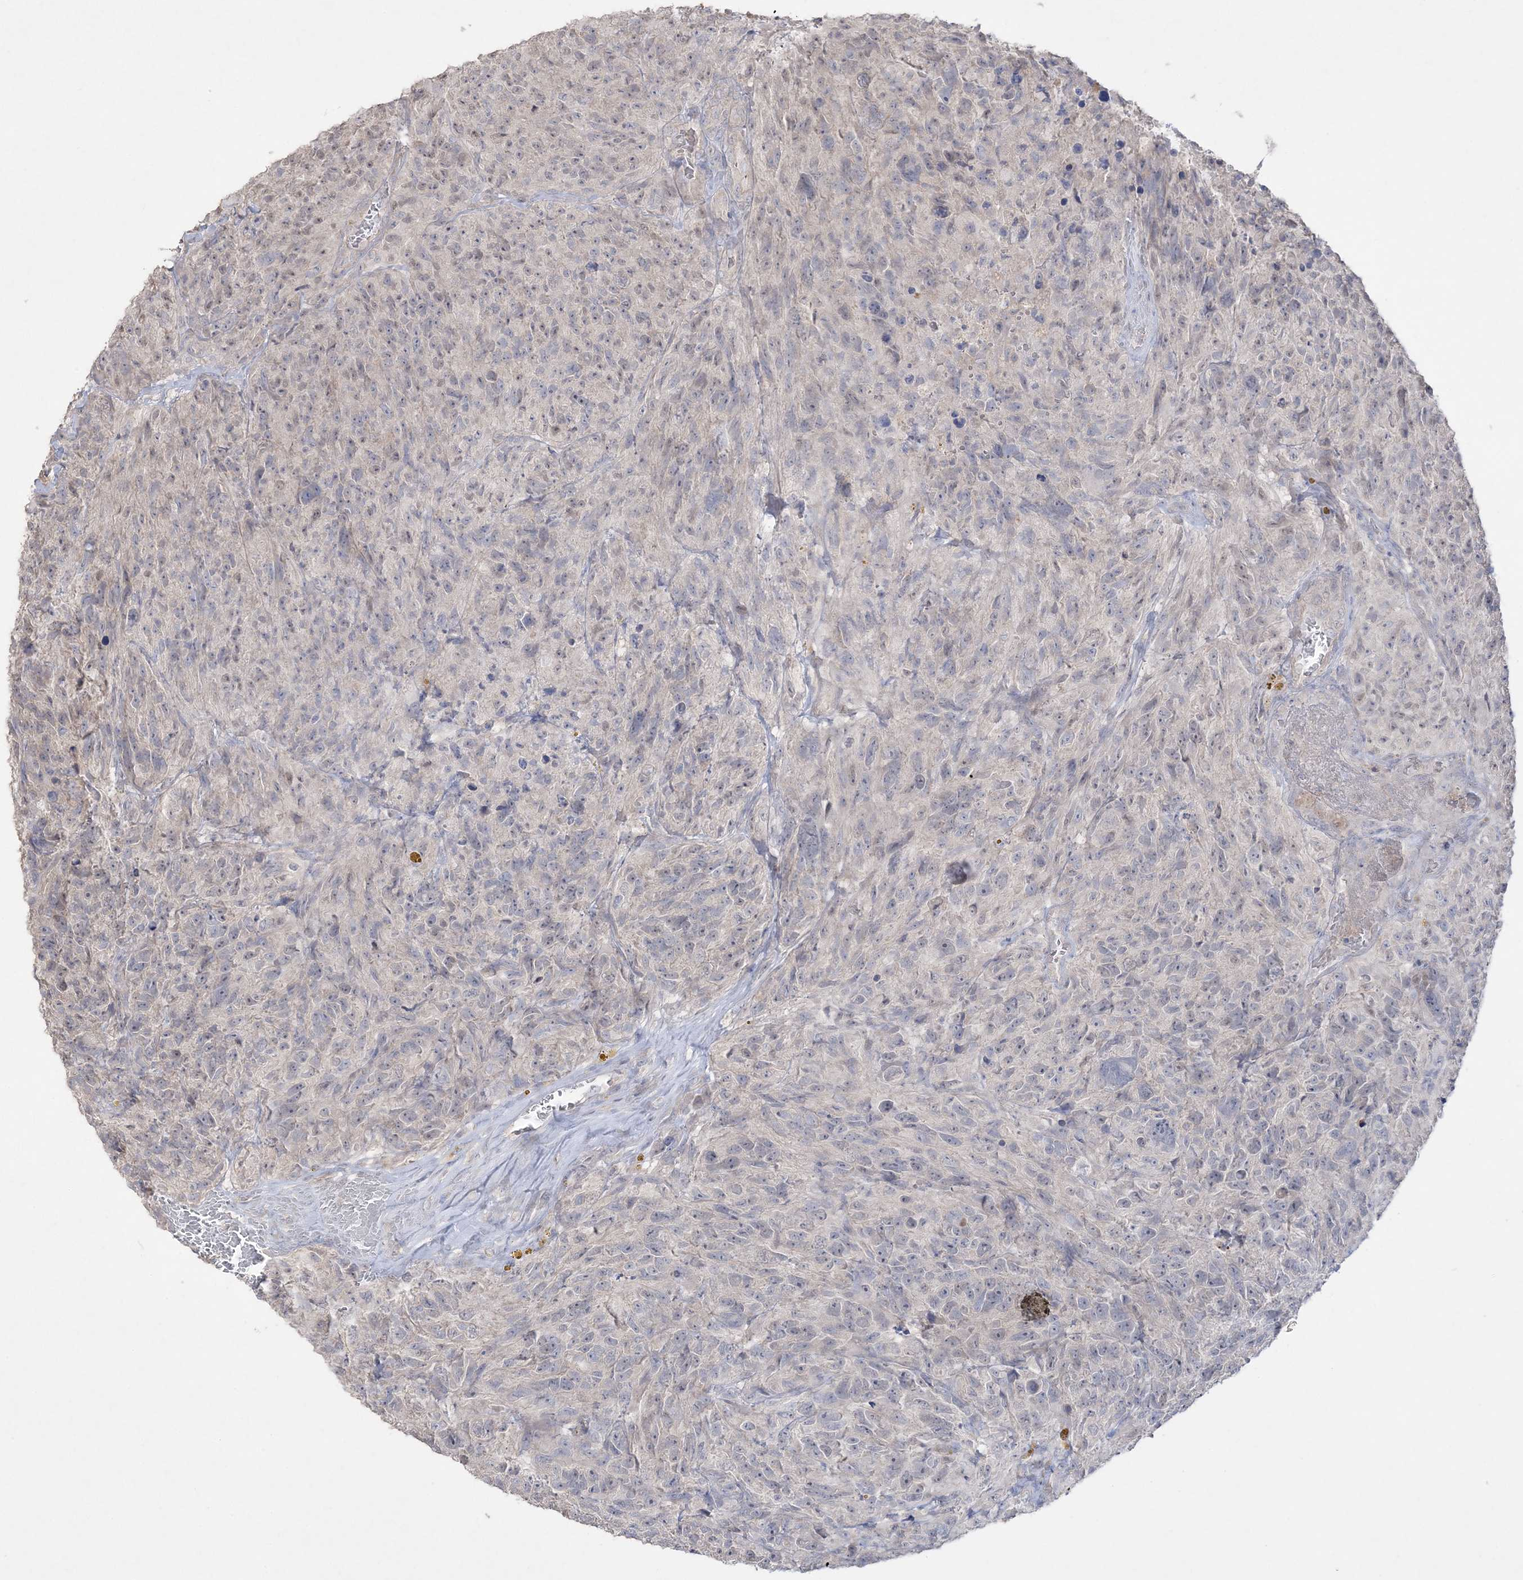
{"staining": {"intensity": "negative", "quantity": "none", "location": "none"}, "tissue": "glioma", "cell_type": "Tumor cells", "image_type": "cancer", "snomed": [{"axis": "morphology", "description": "Glioma, malignant, High grade"}, {"axis": "topography", "description": "Brain"}], "caption": "Protein analysis of glioma displays no significant positivity in tumor cells.", "gene": "SH3BP4", "patient": {"sex": "male", "age": 69}}